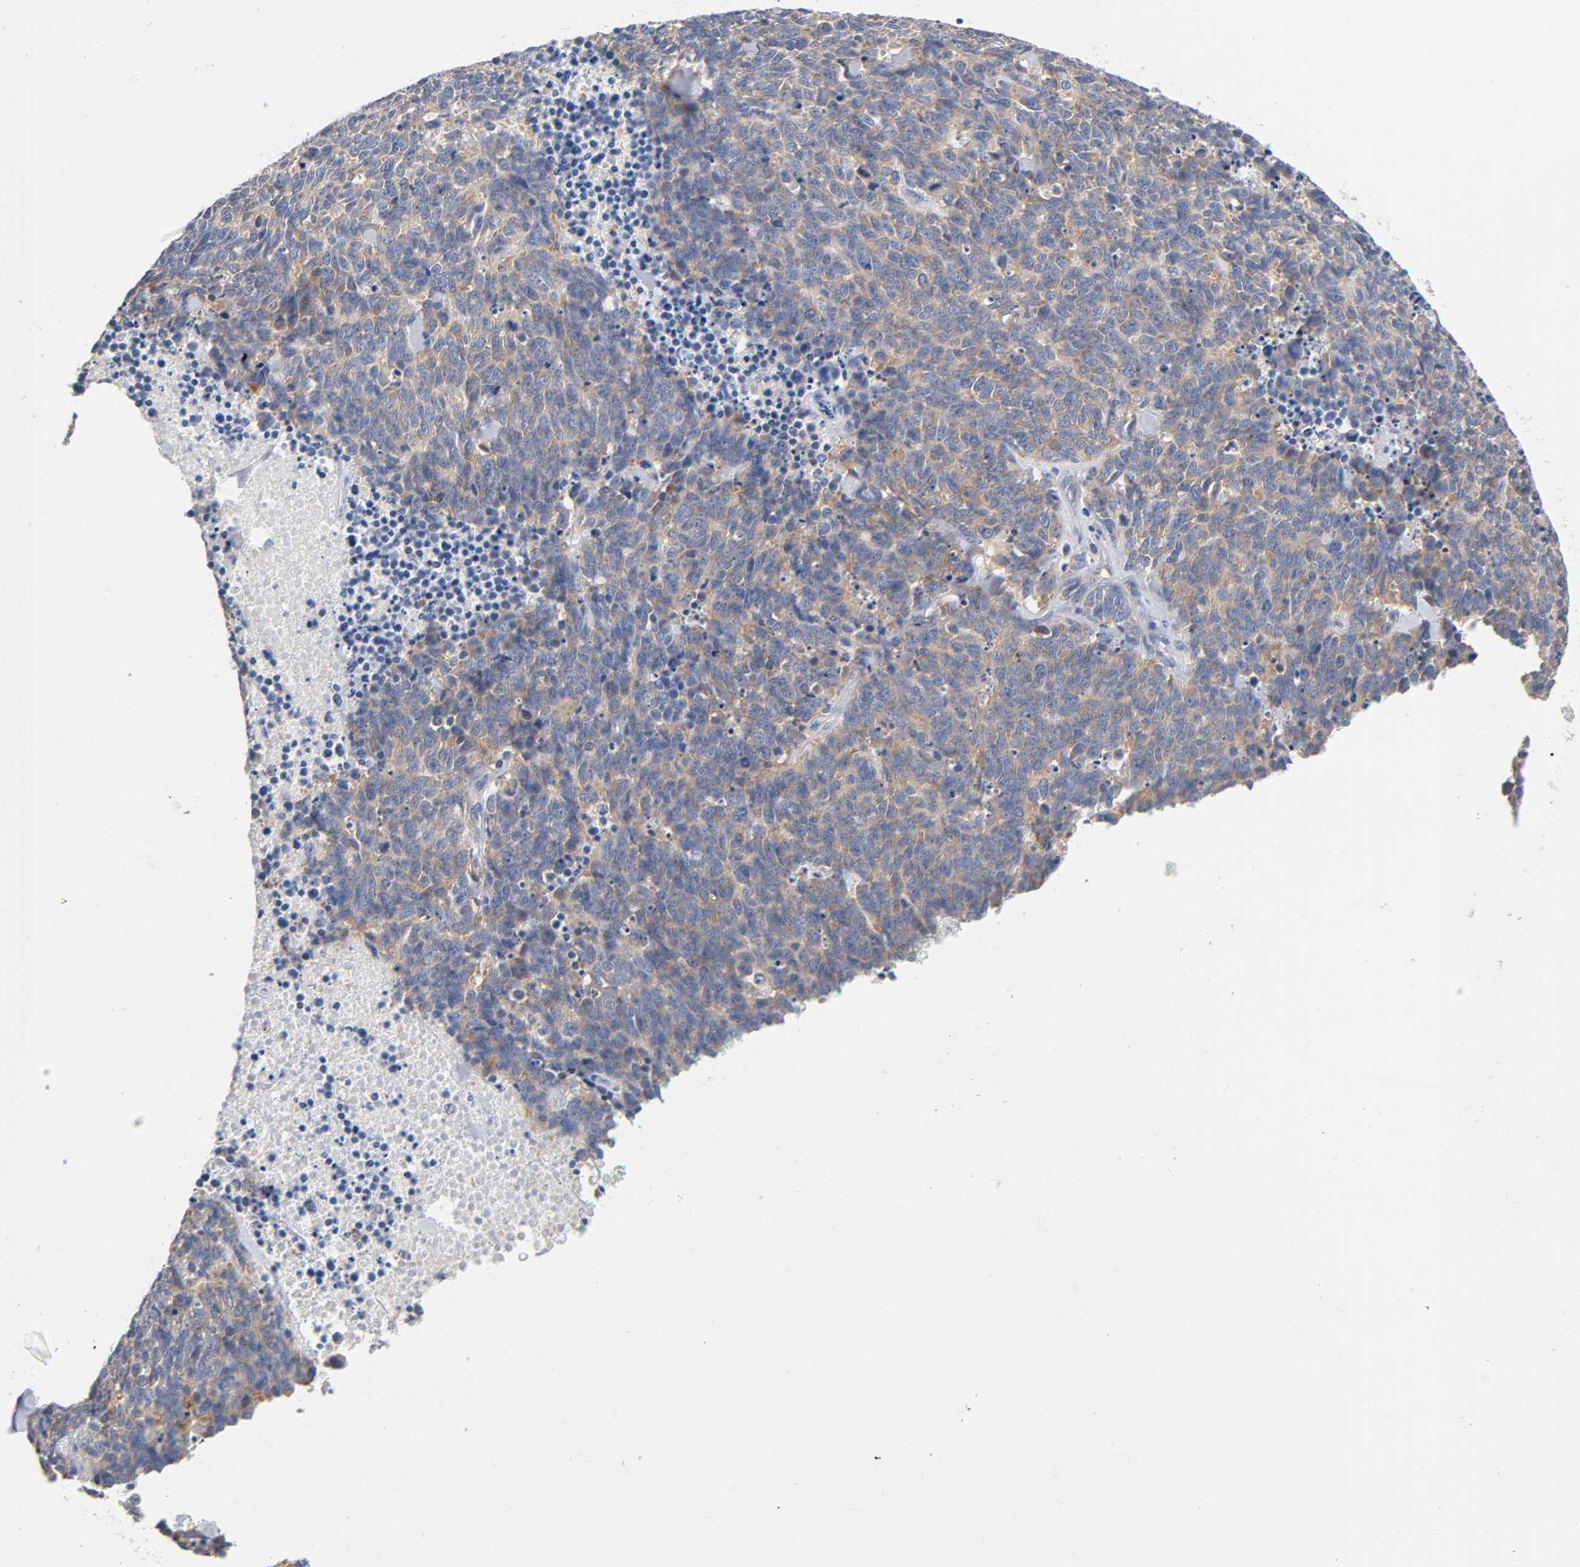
{"staining": {"intensity": "weak", "quantity": ">75%", "location": "cytoplasmic/membranous"}, "tissue": "lung cancer", "cell_type": "Tumor cells", "image_type": "cancer", "snomed": [{"axis": "morphology", "description": "Neoplasm, malignant, NOS"}, {"axis": "topography", "description": "Lung"}], "caption": "Lung cancer stained with a brown dye displays weak cytoplasmic/membranous positive staining in about >75% of tumor cells.", "gene": "MALT1", "patient": {"sex": "female", "age": 58}}